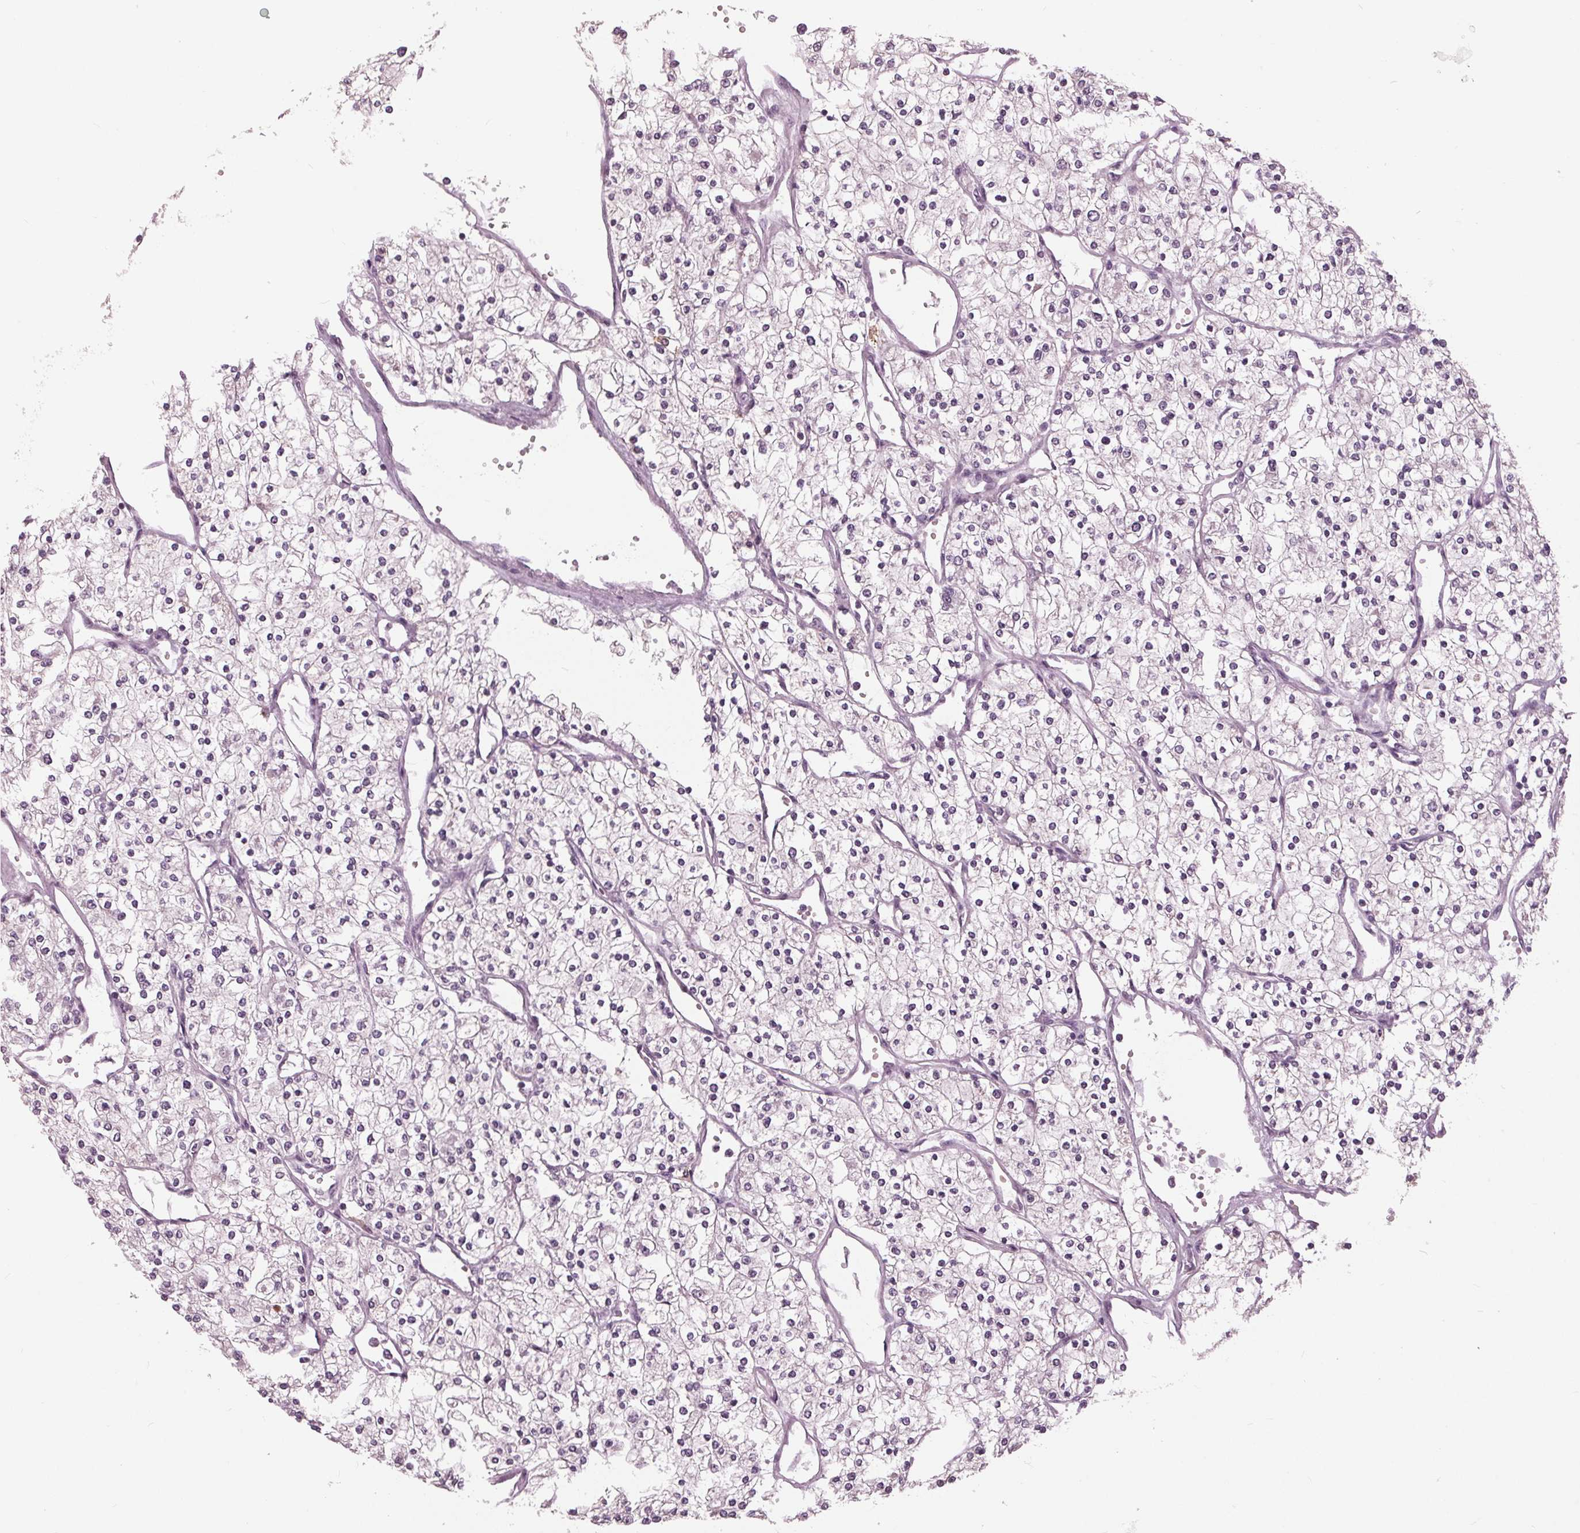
{"staining": {"intensity": "negative", "quantity": "none", "location": "none"}, "tissue": "renal cancer", "cell_type": "Tumor cells", "image_type": "cancer", "snomed": [{"axis": "morphology", "description": "Adenocarcinoma, NOS"}, {"axis": "topography", "description": "Kidney"}], "caption": "Immunohistochemistry of human renal adenocarcinoma reveals no expression in tumor cells.", "gene": "SIGLEC6", "patient": {"sex": "male", "age": 80}}